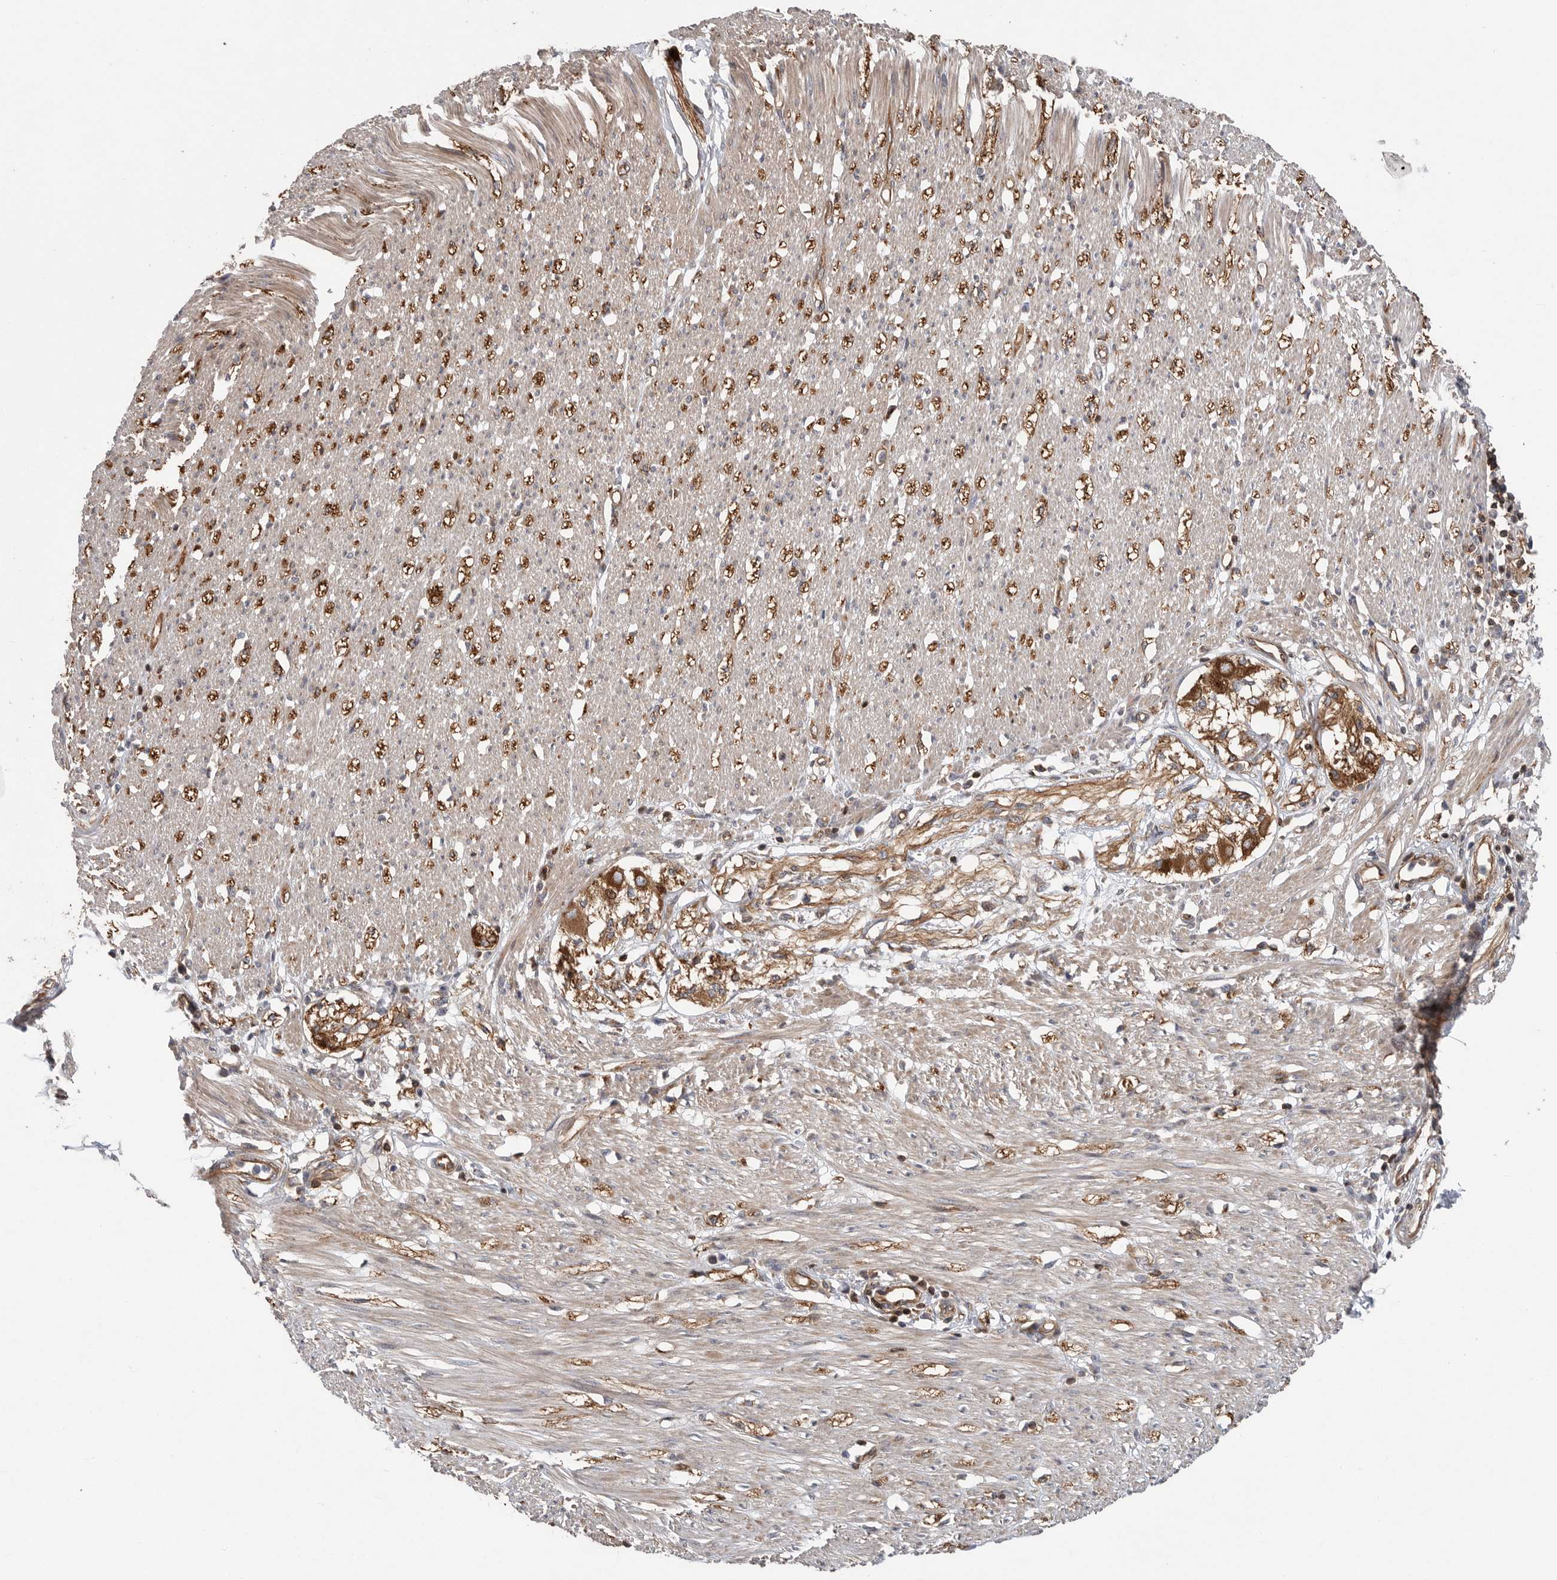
{"staining": {"intensity": "moderate", "quantity": ">75%", "location": "cytoplasmic/membranous"}, "tissue": "smooth muscle", "cell_type": "Smooth muscle cells", "image_type": "normal", "snomed": [{"axis": "morphology", "description": "Normal tissue, NOS"}, {"axis": "morphology", "description": "Adenocarcinoma, NOS"}, {"axis": "topography", "description": "Colon"}, {"axis": "topography", "description": "Peripheral nerve tissue"}], "caption": "Brown immunohistochemical staining in normal smooth muscle demonstrates moderate cytoplasmic/membranous staining in approximately >75% of smooth muscle cells.", "gene": "PRKCH", "patient": {"sex": "male", "age": 14}}